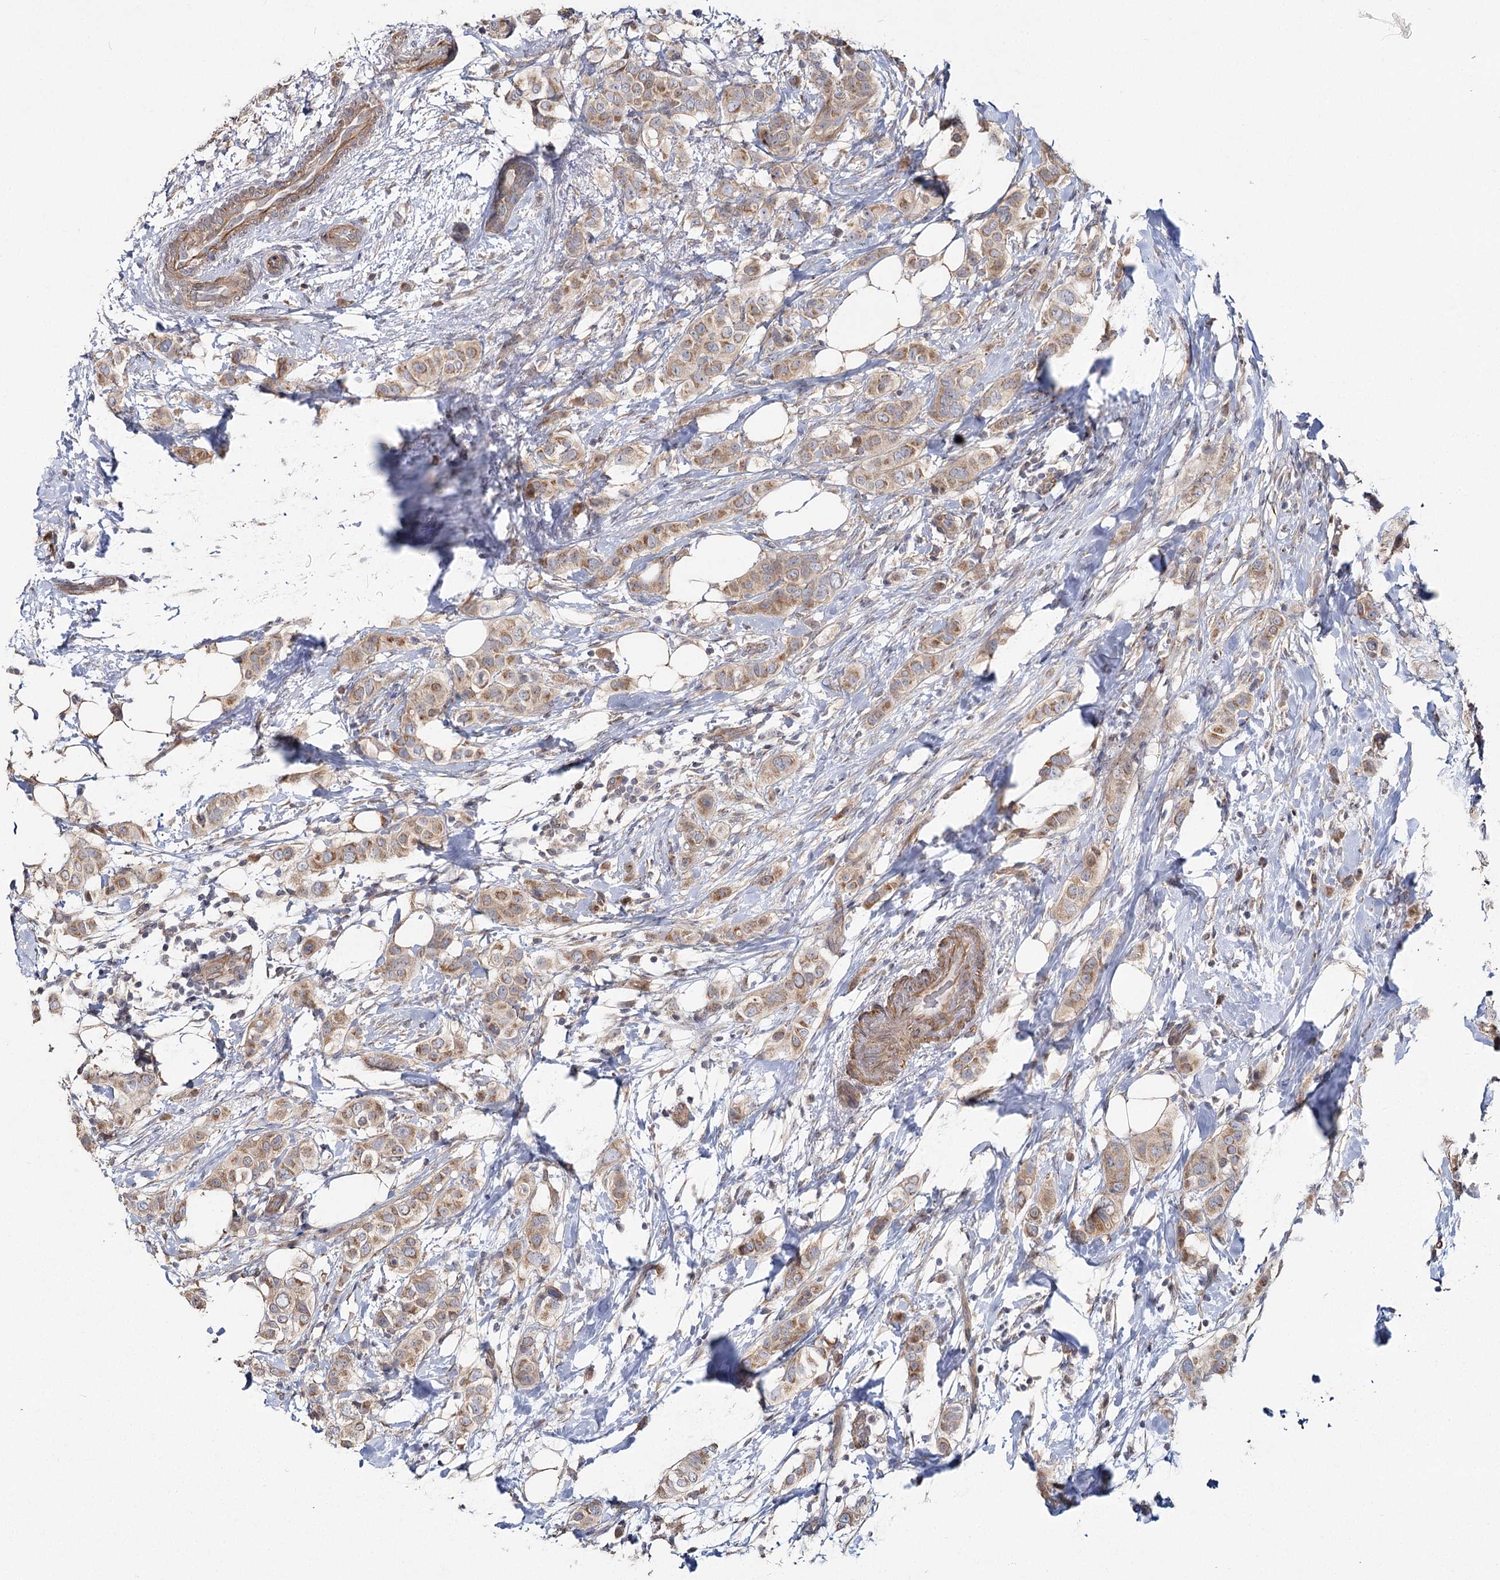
{"staining": {"intensity": "moderate", "quantity": ">75%", "location": "cytoplasmic/membranous"}, "tissue": "breast cancer", "cell_type": "Tumor cells", "image_type": "cancer", "snomed": [{"axis": "morphology", "description": "Lobular carcinoma"}, {"axis": "topography", "description": "Breast"}], "caption": "Lobular carcinoma (breast) was stained to show a protein in brown. There is medium levels of moderate cytoplasmic/membranous expression in about >75% of tumor cells.", "gene": "TBC1D9B", "patient": {"sex": "female", "age": 51}}